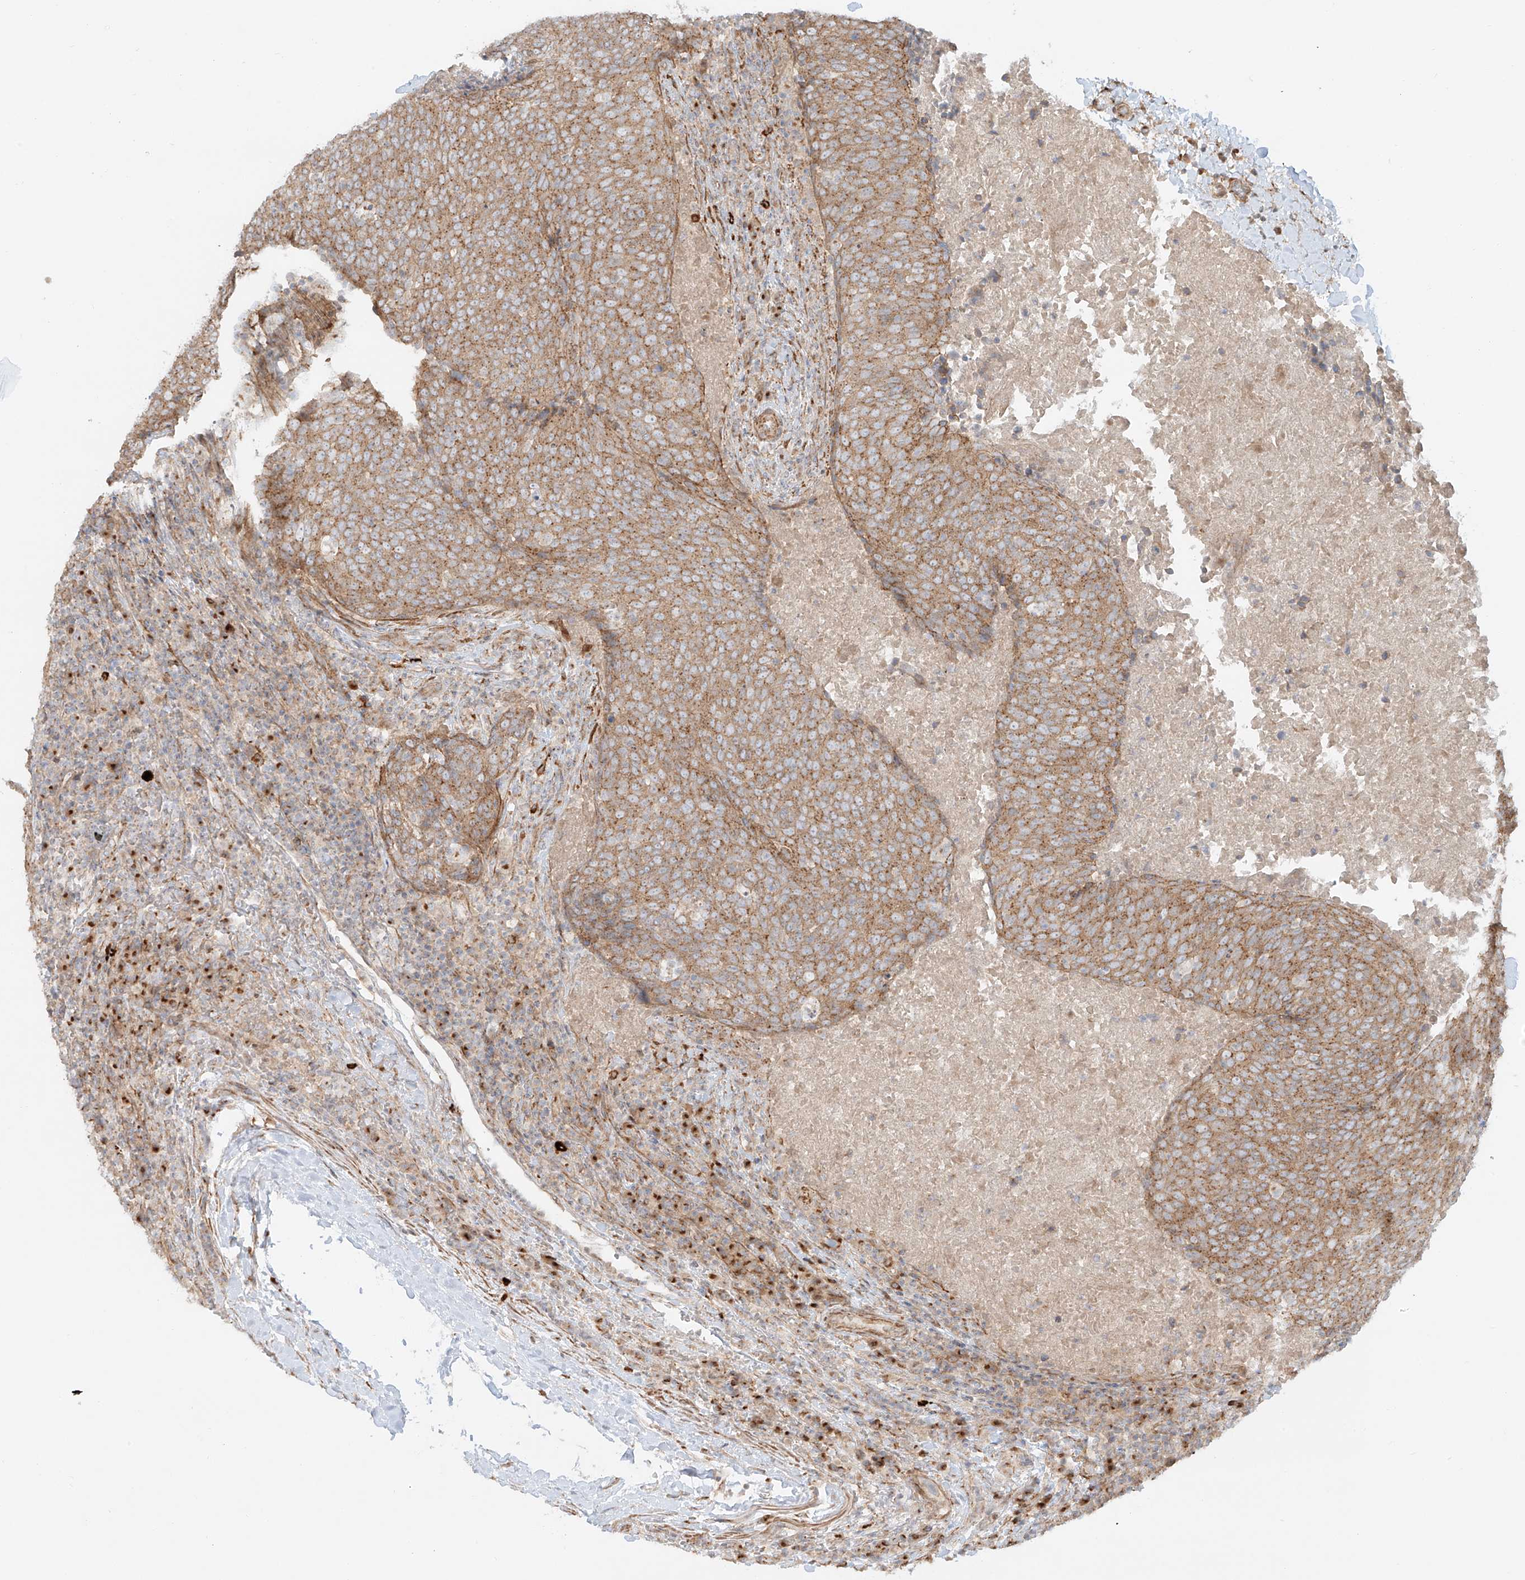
{"staining": {"intensity": "moderate", "quantity": ">75%", "location": "cytoplasmic/membranous"}, "tissue": "head and neck cancer", "cell_type": "Tumor cells", "image_type": "cancer", "snomed": [{"axis": "morphology", "description": "Squamous cell carcinoma, NOS"}, {"axis": "morphology", "description": "Squamous cell carcinoma, metastatic, NOS"}, {"axis": "topography", "description": "Lymph node"}, {"axis": "topography", "description": "Head-Neck"}], "caption": "Protein analysis of head and neck squamous cell carcinoma tissue exhibits moderate cytoplasmic/membranous expression in approximately >75% of tumor cells. The staining was performed using DAB to visualize the protein expression in brown, while the nuclei were stained in blue with hematoxylin (Magnification: 20x).", "gene": "ZNF287", "patient": {"sex": "male", "age": 62}}